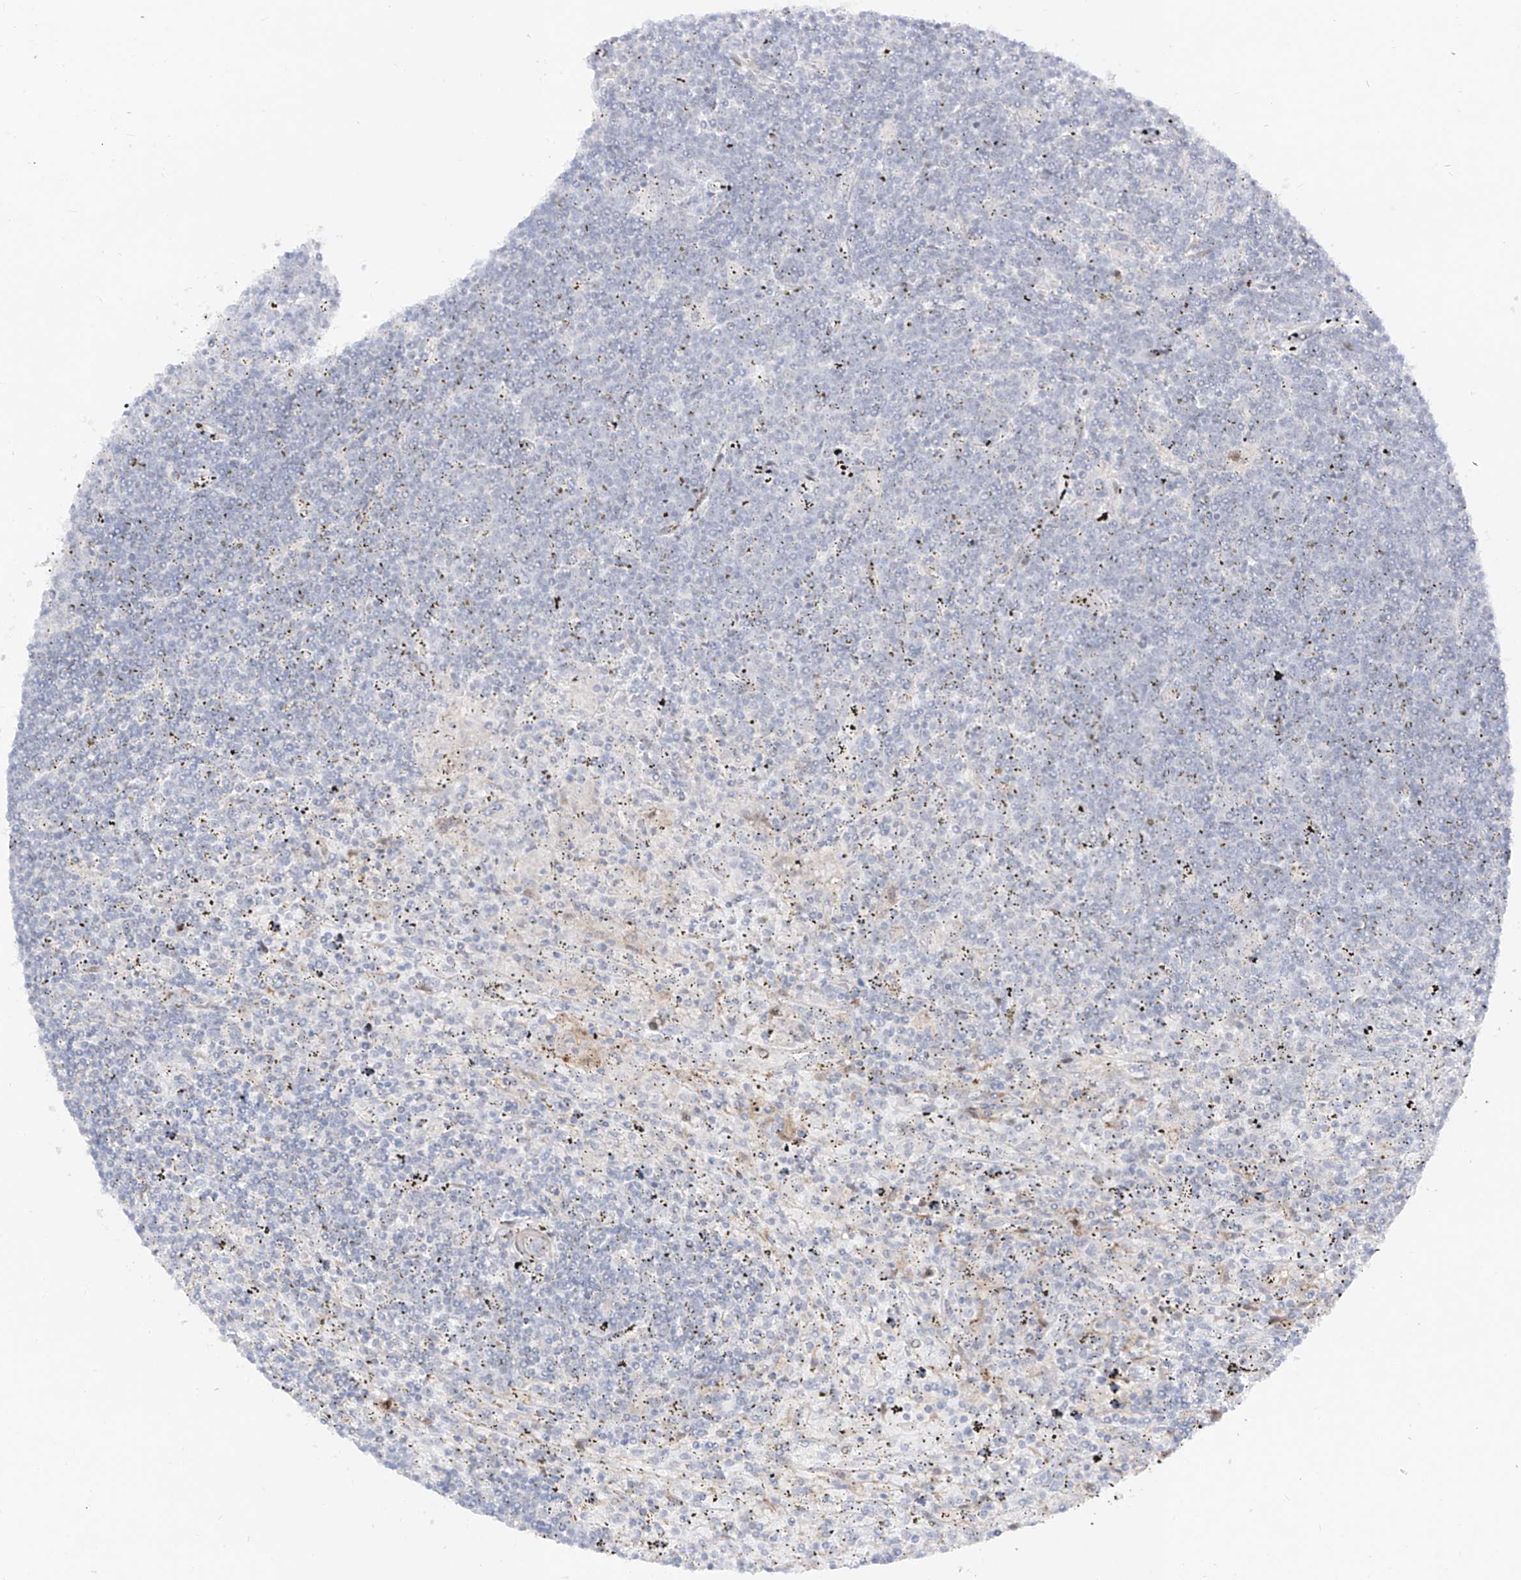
{"staining": {"intensity": "negative", "quantity": "none", "location": "none"}, "tissue": "lymphoma", "cell_type": "Tumor cells", "image_type": "cancer", "snomed": [{"axis": "morphology", "description": "Malignant lymphoma, non-Hodgkin's type, Low grade"}, {"axis": "topography", "description": "Spleen"}], "caption": "Low-grade malignant lymphoma, non-Hodgkin's type was stained to show a protein in brown. There is no significant staining in tumor cells.", "gene": "ZNF180", "patient": {"sex": "male", "age": 76}}